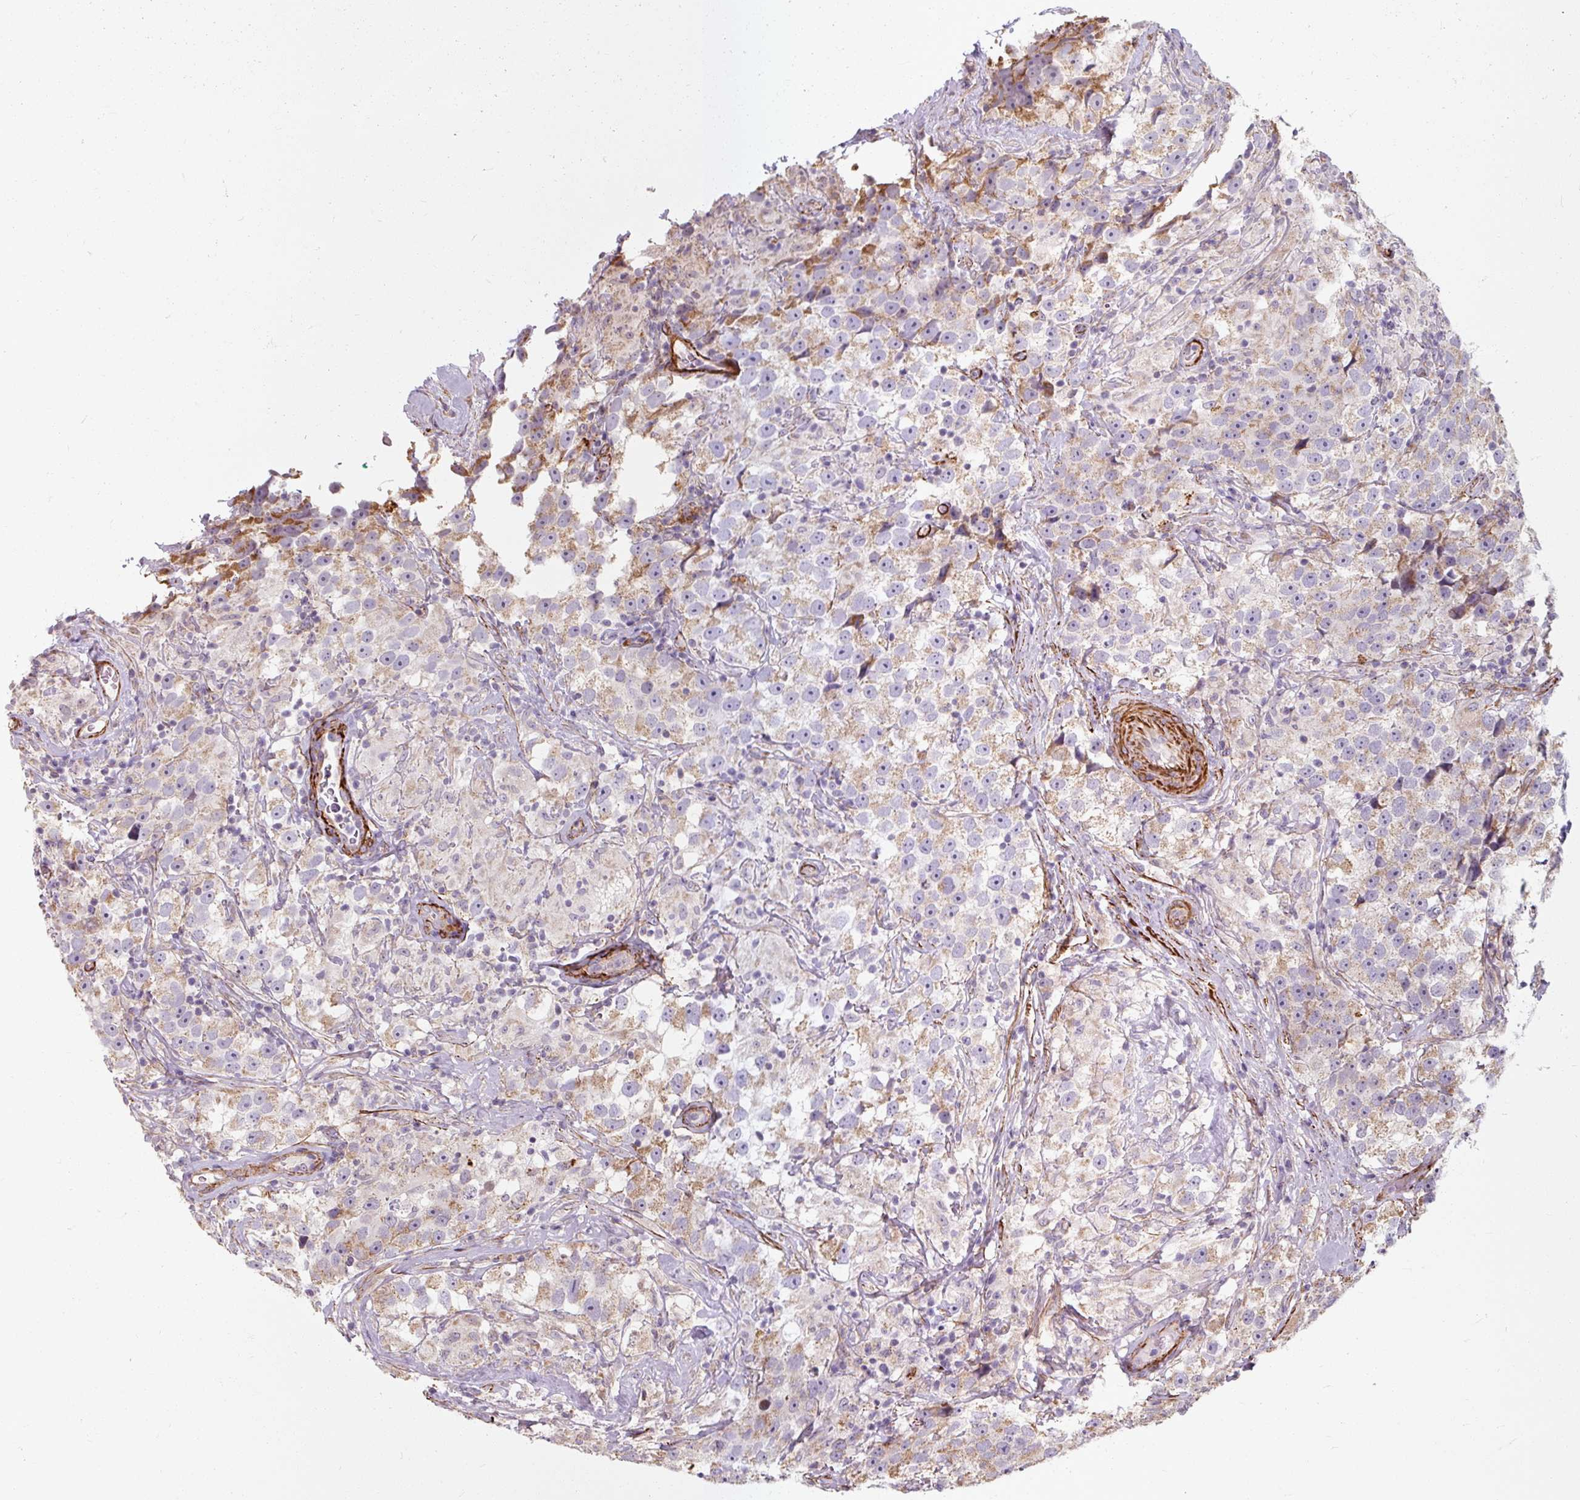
{"staining": {"intensity": "moderate", "quantity": "<25%", "location": "cytoplasmic/membranous"}, "tissue": "testis cancer", "cell_type": "Tumor cells", "image_type": "cancer", "snomed": [{"axis": "morphology", "description": "Seminoma, NOS"}, {"axis": "topography", "description": "Testis"}], "caption": "Seminoma (testis) stained for a protein shows moderate cytoplasmic/membranous positivity in tumor cells. (DAB IHC with brightfield microscopy, high magnification).", "gene": "MRPS5", "patient": {"sex": "male", "age": 46}}